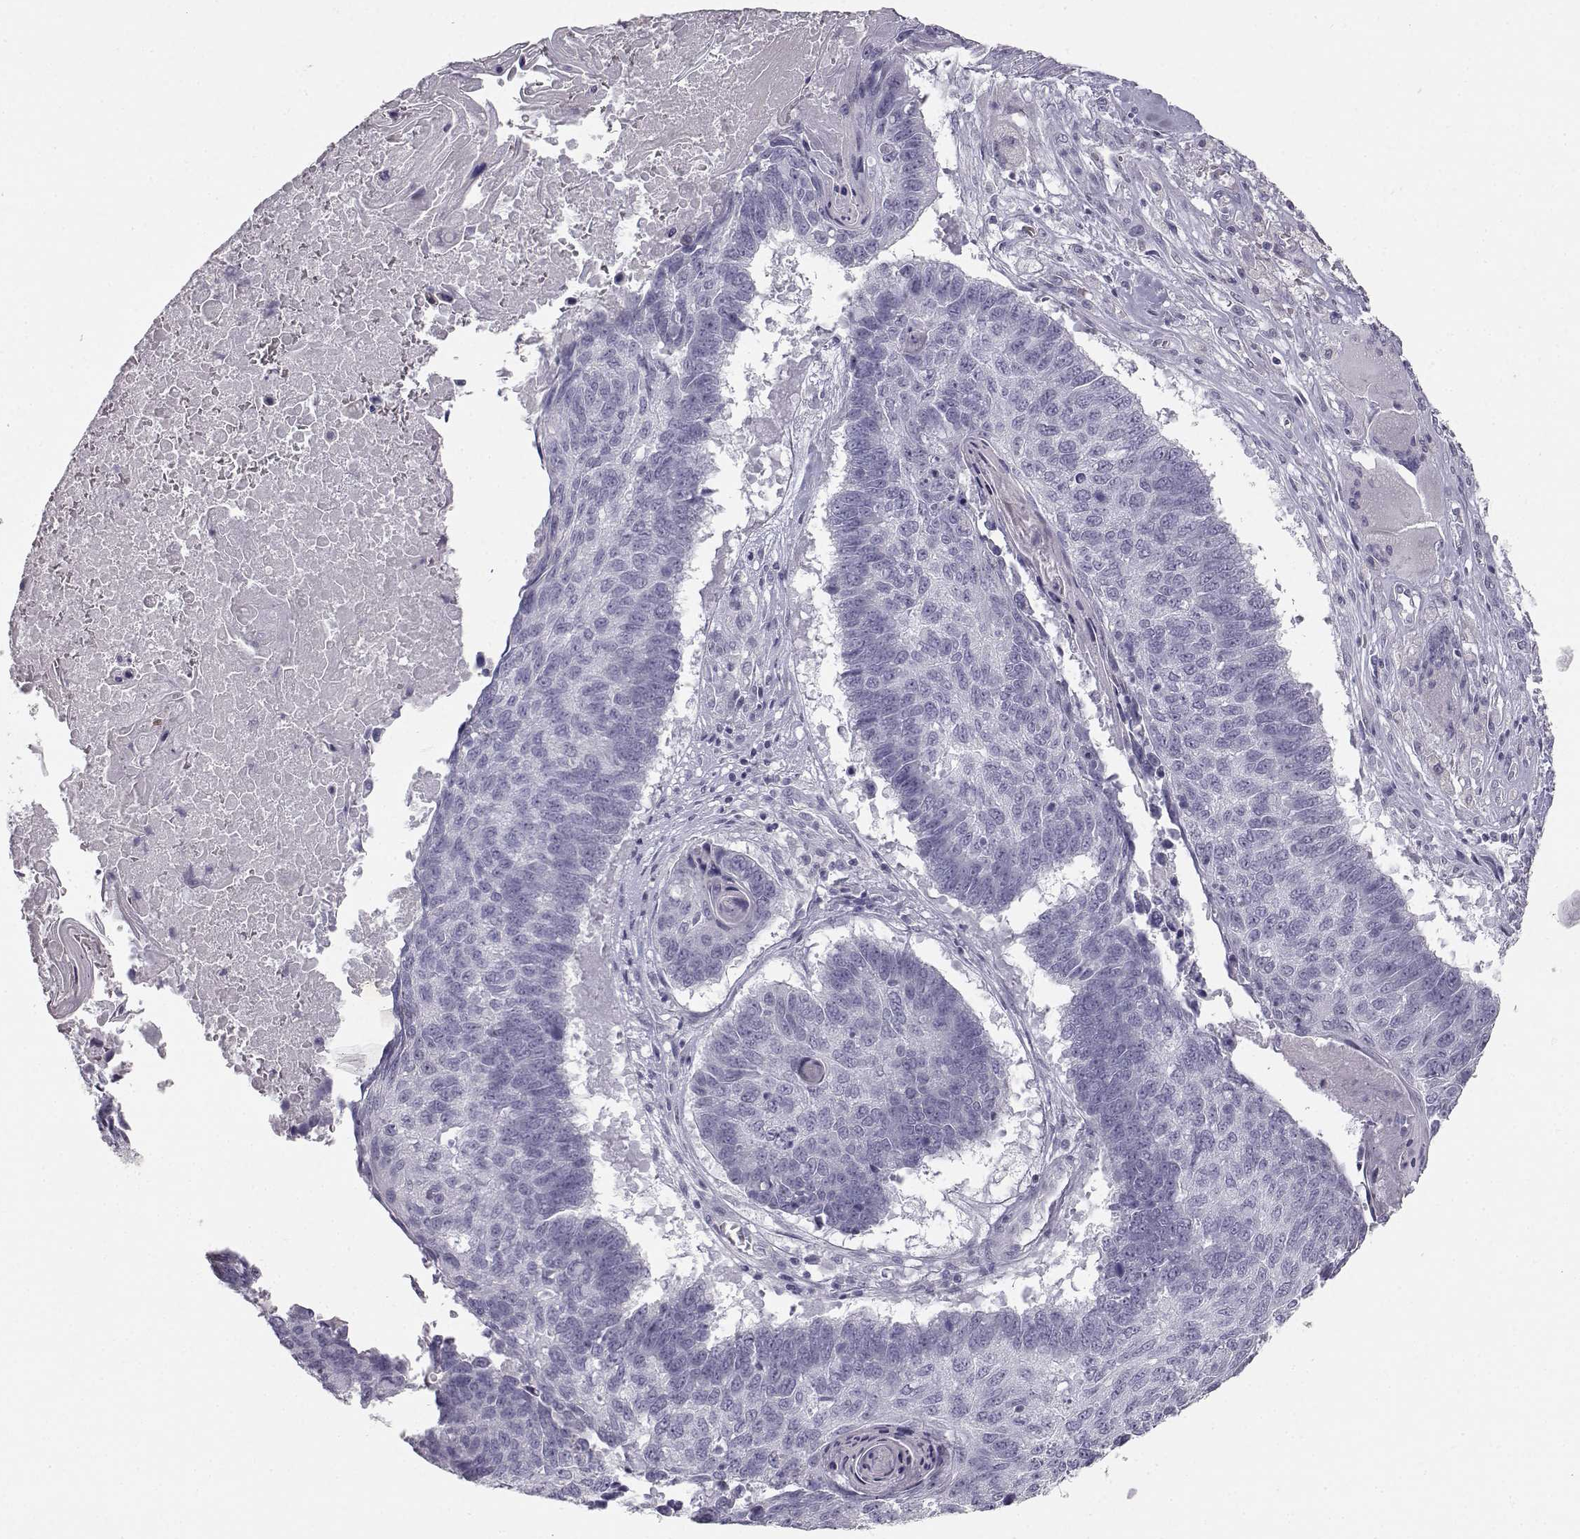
{"staining": {"intensity": "negative", "quantity": "none", "location": "none"}, "tissue": "lung cancer", "cell_type": "Tumor cells", "image_type": "cancer", "snomed": [{"axis": "morphology", "description": "Squamous cell carcinoma, NOS"}, {"axis": "topography", "description": "Lung"}], "caption": "Lung cancer (squamous cell carcinoma) was stained to show a protein in brown. There is no significant staining in tumor cells.", "gene": "MYCBPAP", "patient": {"sex": "male", "age": 73}}